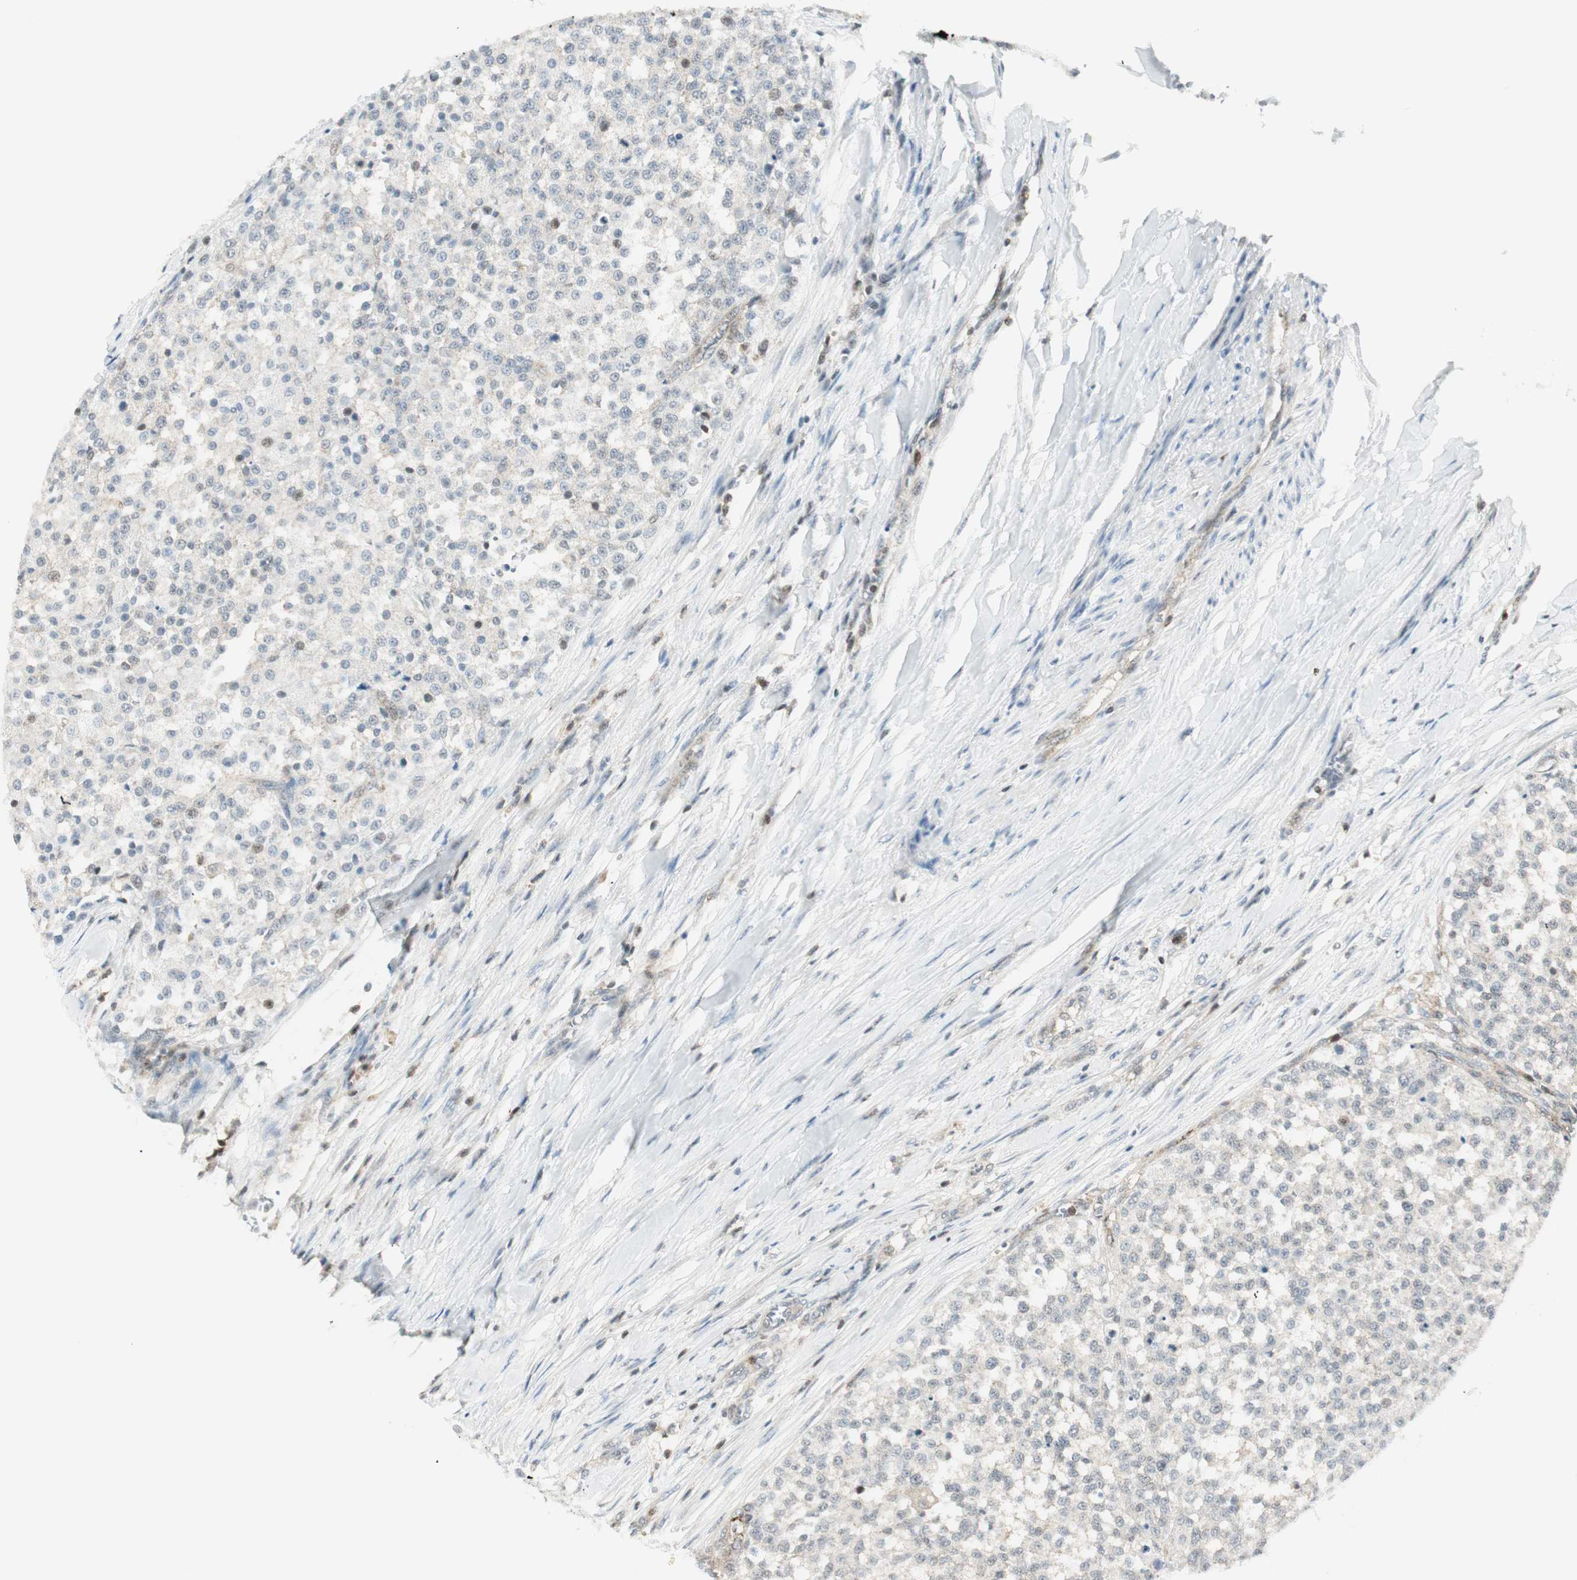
{"staining": {"intensity": "weak", "quantity": ">75%", "location": "cytoplasmic/membranous"}, "tissue": "testis cancer", "cell_type": "Tumor cells", "image_type": "cancer", "snomed": [{"axis": "morphology", "description": "Seminoma, NOS"}, {"axis": "topography", "description": "Testis"}], "caption": "This is an image of immunohistochemistry (IHC) staining of testis cancer (seminoma), which shows weak expression in the cytoplasmic/membranous of tumor cells.", "gene": "PPP1CA", "patient": {"sex": "male", "age": 59}}